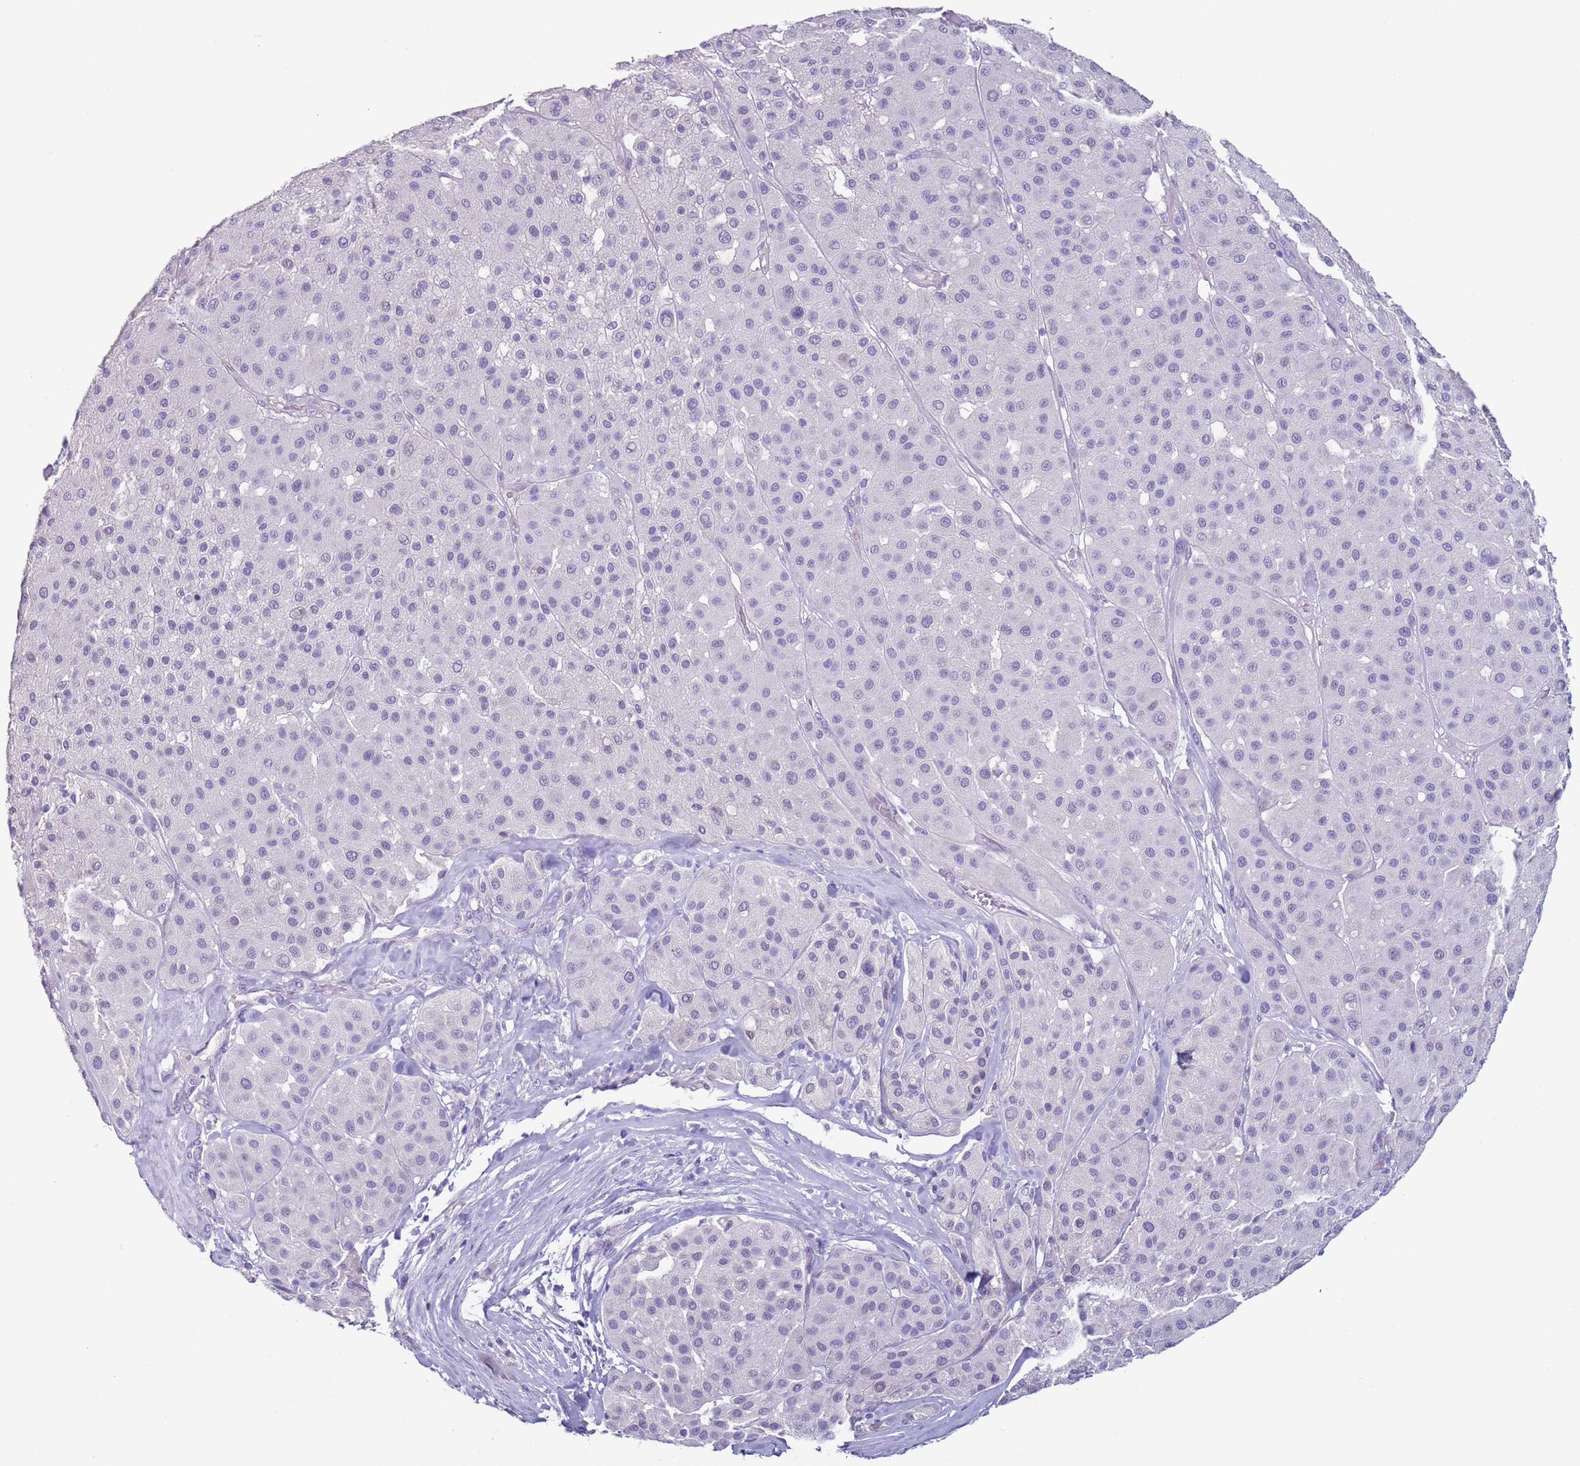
{"staining": {"intensity": "negative", "quantity": "none", "location": "none"}, "tissue": "melanoma", "cell_type": "Tumor cells", "image_type": "cancer", "snomed": [{"axis": "morphology", "description": "Malignant melanoma, Metastatic site"}, {"axis": "topography", "description": "Smooth muscle"}], "caption": "This is a image of immunohistochemistry staining of melanoma, which shows no positivity in tumor cells.", "gene": "NPAP1", "patient": {"sex": "male", "age": 41}}